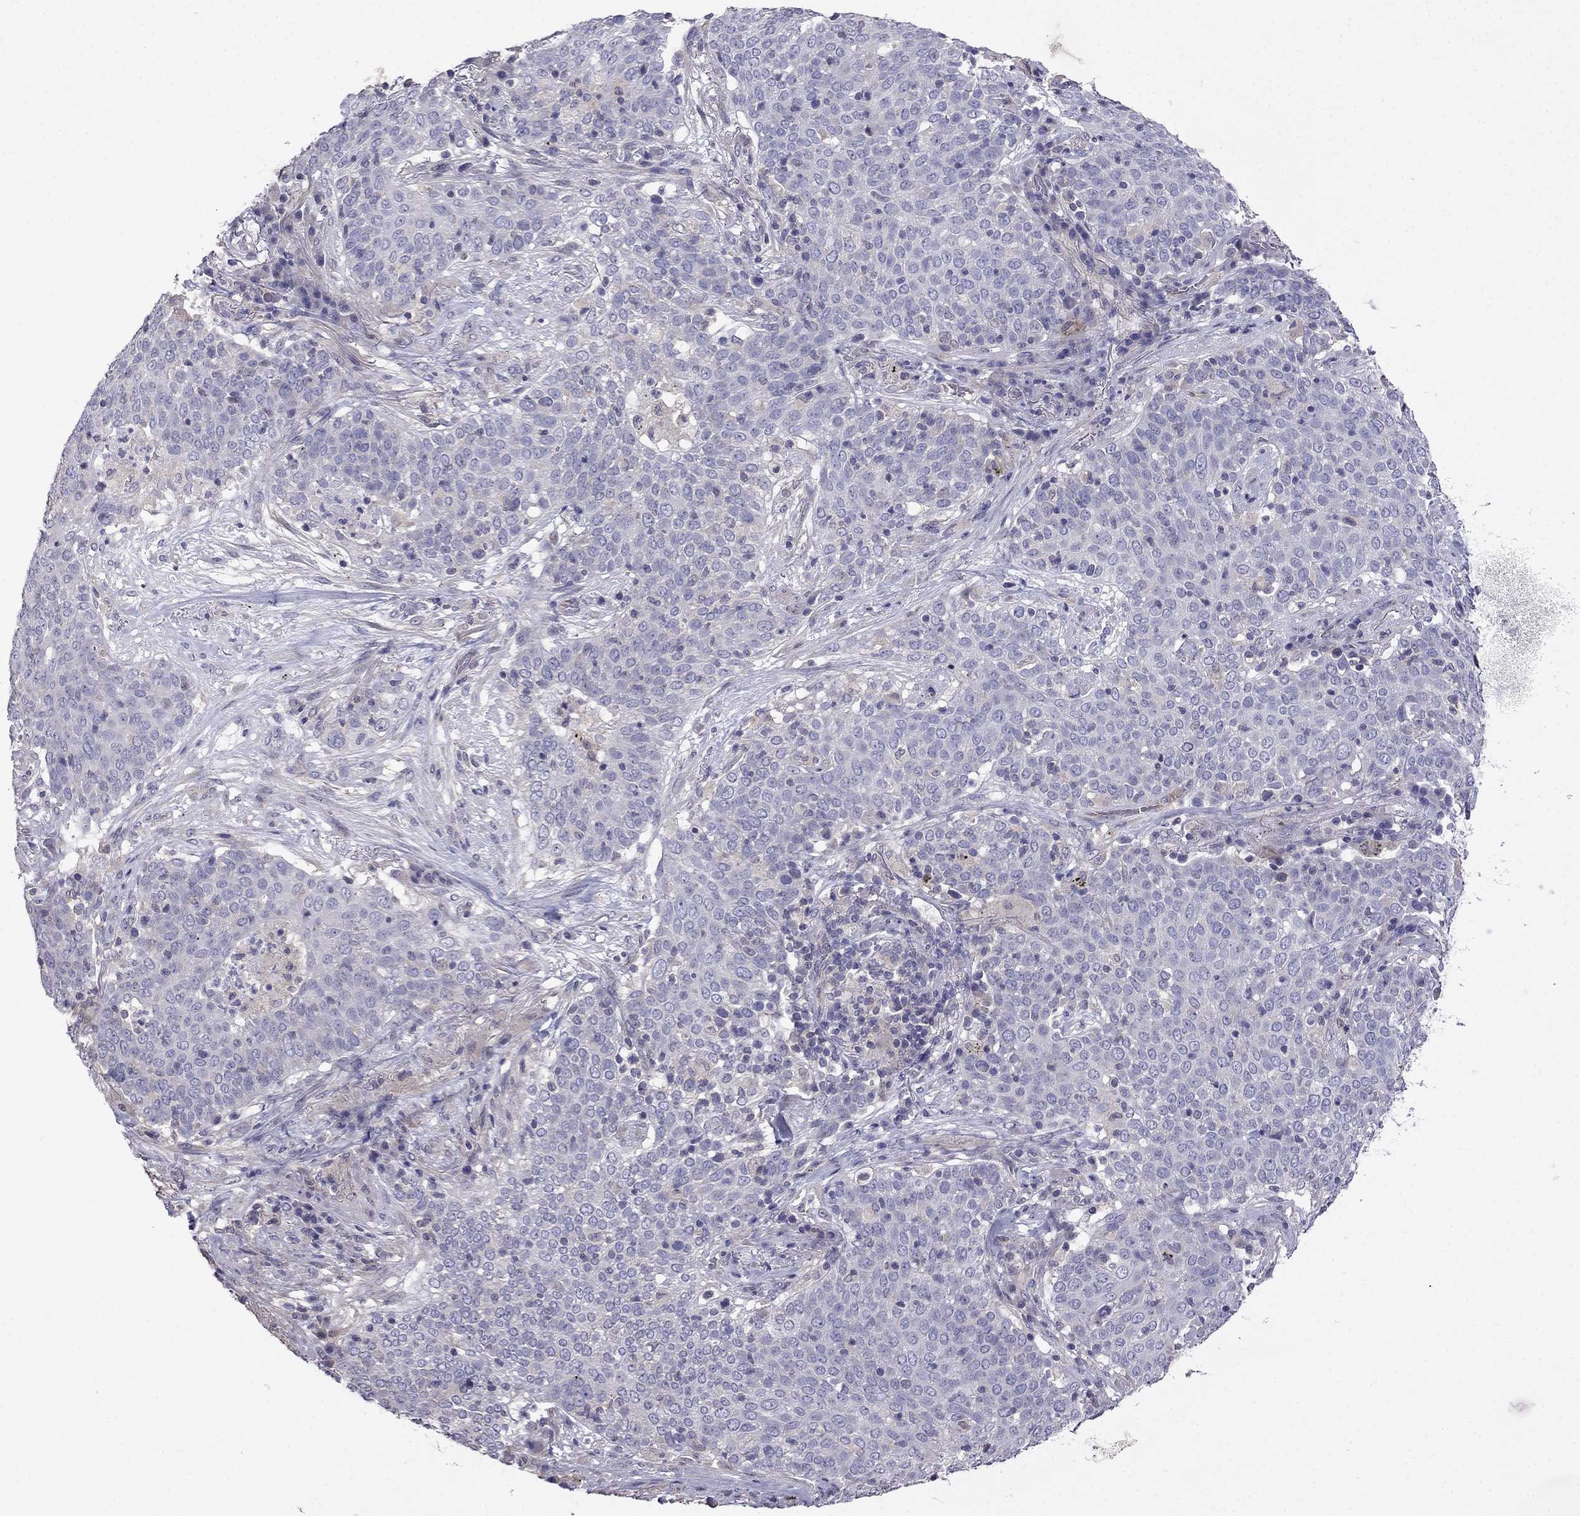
{"staining": {"intensity": "negative", "quantity": "none", "location": "none"}, "tissue": "lung cancer", "cell_type": "Tumor cells", "image_type": "cancer", "snomed": [{"axis": "morphology", "description": "Squamous cell carcinoma, NOS"}, {"axis": "topography", "description": "Lung"}], "caption": "Immunohistochemical staining of human lung cancer demonstrates no significant staining in tumor cells.", "gene": "SCNN1D", "patient": {"sex": "male", "age": 82}}